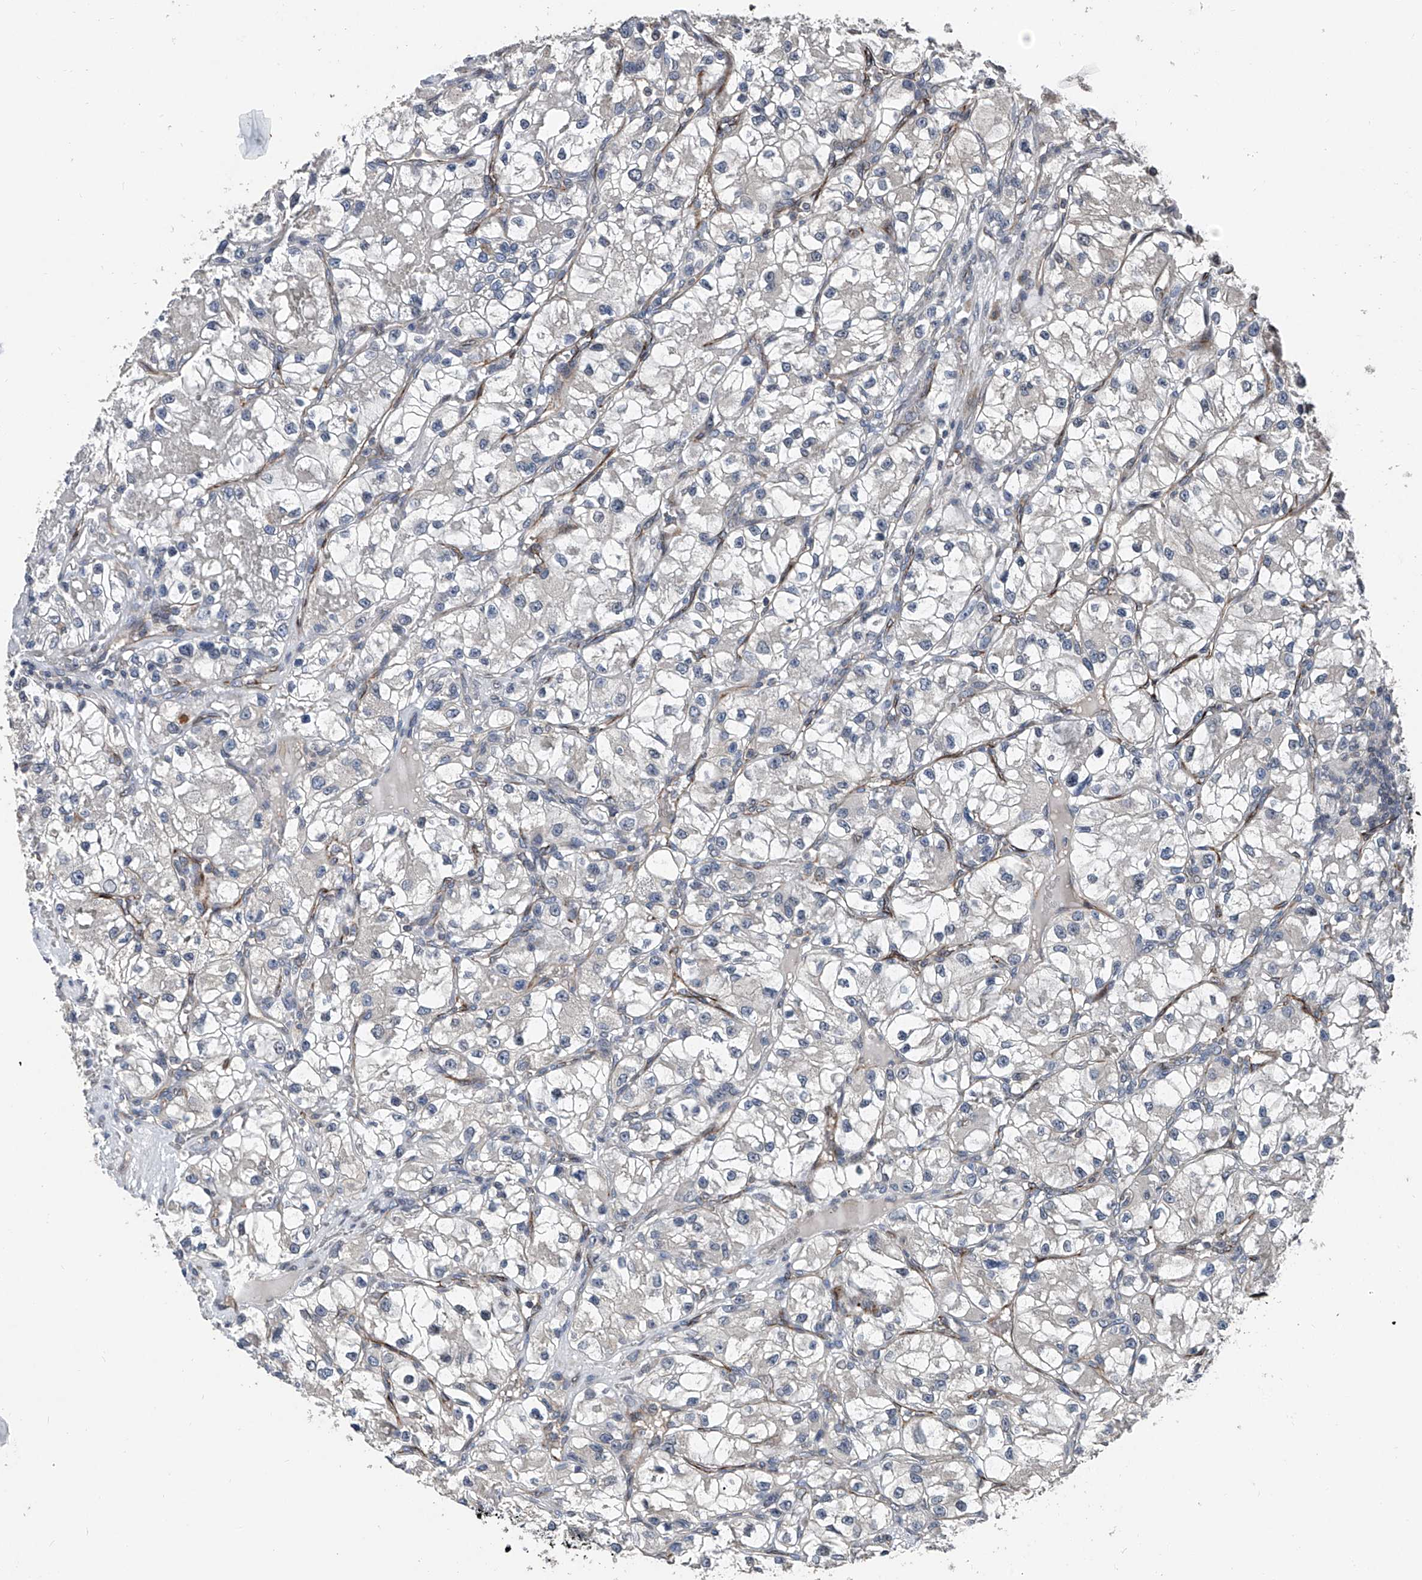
{"staining": {"intensity": "negative", "quantity": "none", "location": "none"}, "tissue": "renal cancer", "cell_type": "Tumor cells", "image_type": "cancer", "snomed": [{"axis": "morphology", "description": "Adenocarcinoma, NOS"}, {"axis": "topography", "description": "Kidney"}], "caption": "A photomicrograph of human renal cancer is negative for staining in tumor cells.", "gene": "BCKDHB", "patient": {"sex": "female", "age": 57}}